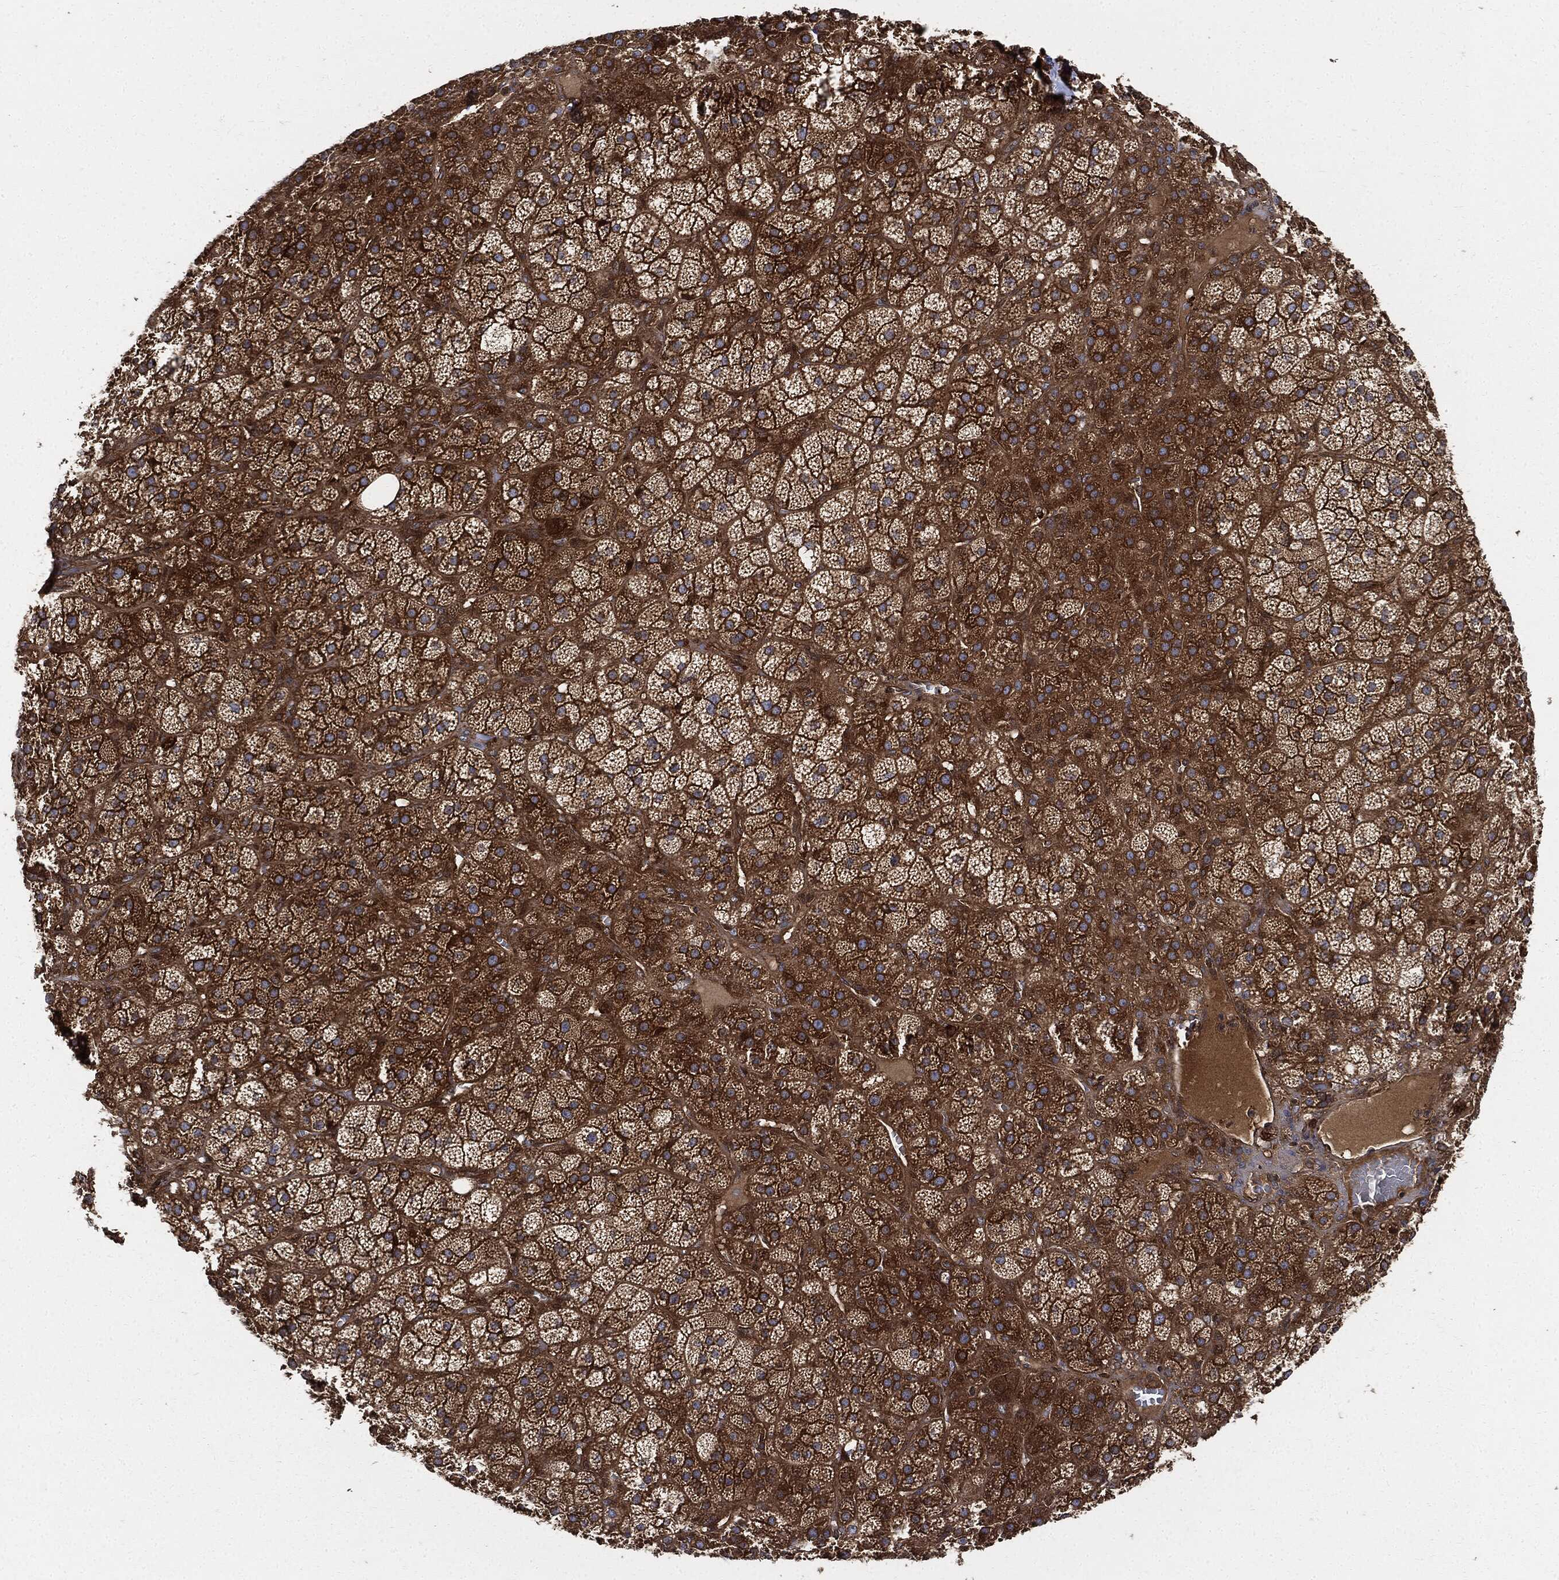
{"staining": {"intensity": "strong", "quantity": ">75%", "location": "cytoplasmic/membranous"}, "tissue": "adrenal gland", "cell_type": "Glandular cells", "image_type": "normal", "snomed": [{"axis": "morphology", "description": "Normal tissue, NOS"}, {"axis": "topography", "description": "Adrenal gland"}], "caption": "Protein staining of unremarkable adrenal gland displays strong cytoplasmic/membranous expression in approximately >75% of glandular cells. (DAB IHC, brown staining for protein, blue staining for nuclei).", "gene": "XPNPEP1", "patient": {"sex": "female", "age": 60}}